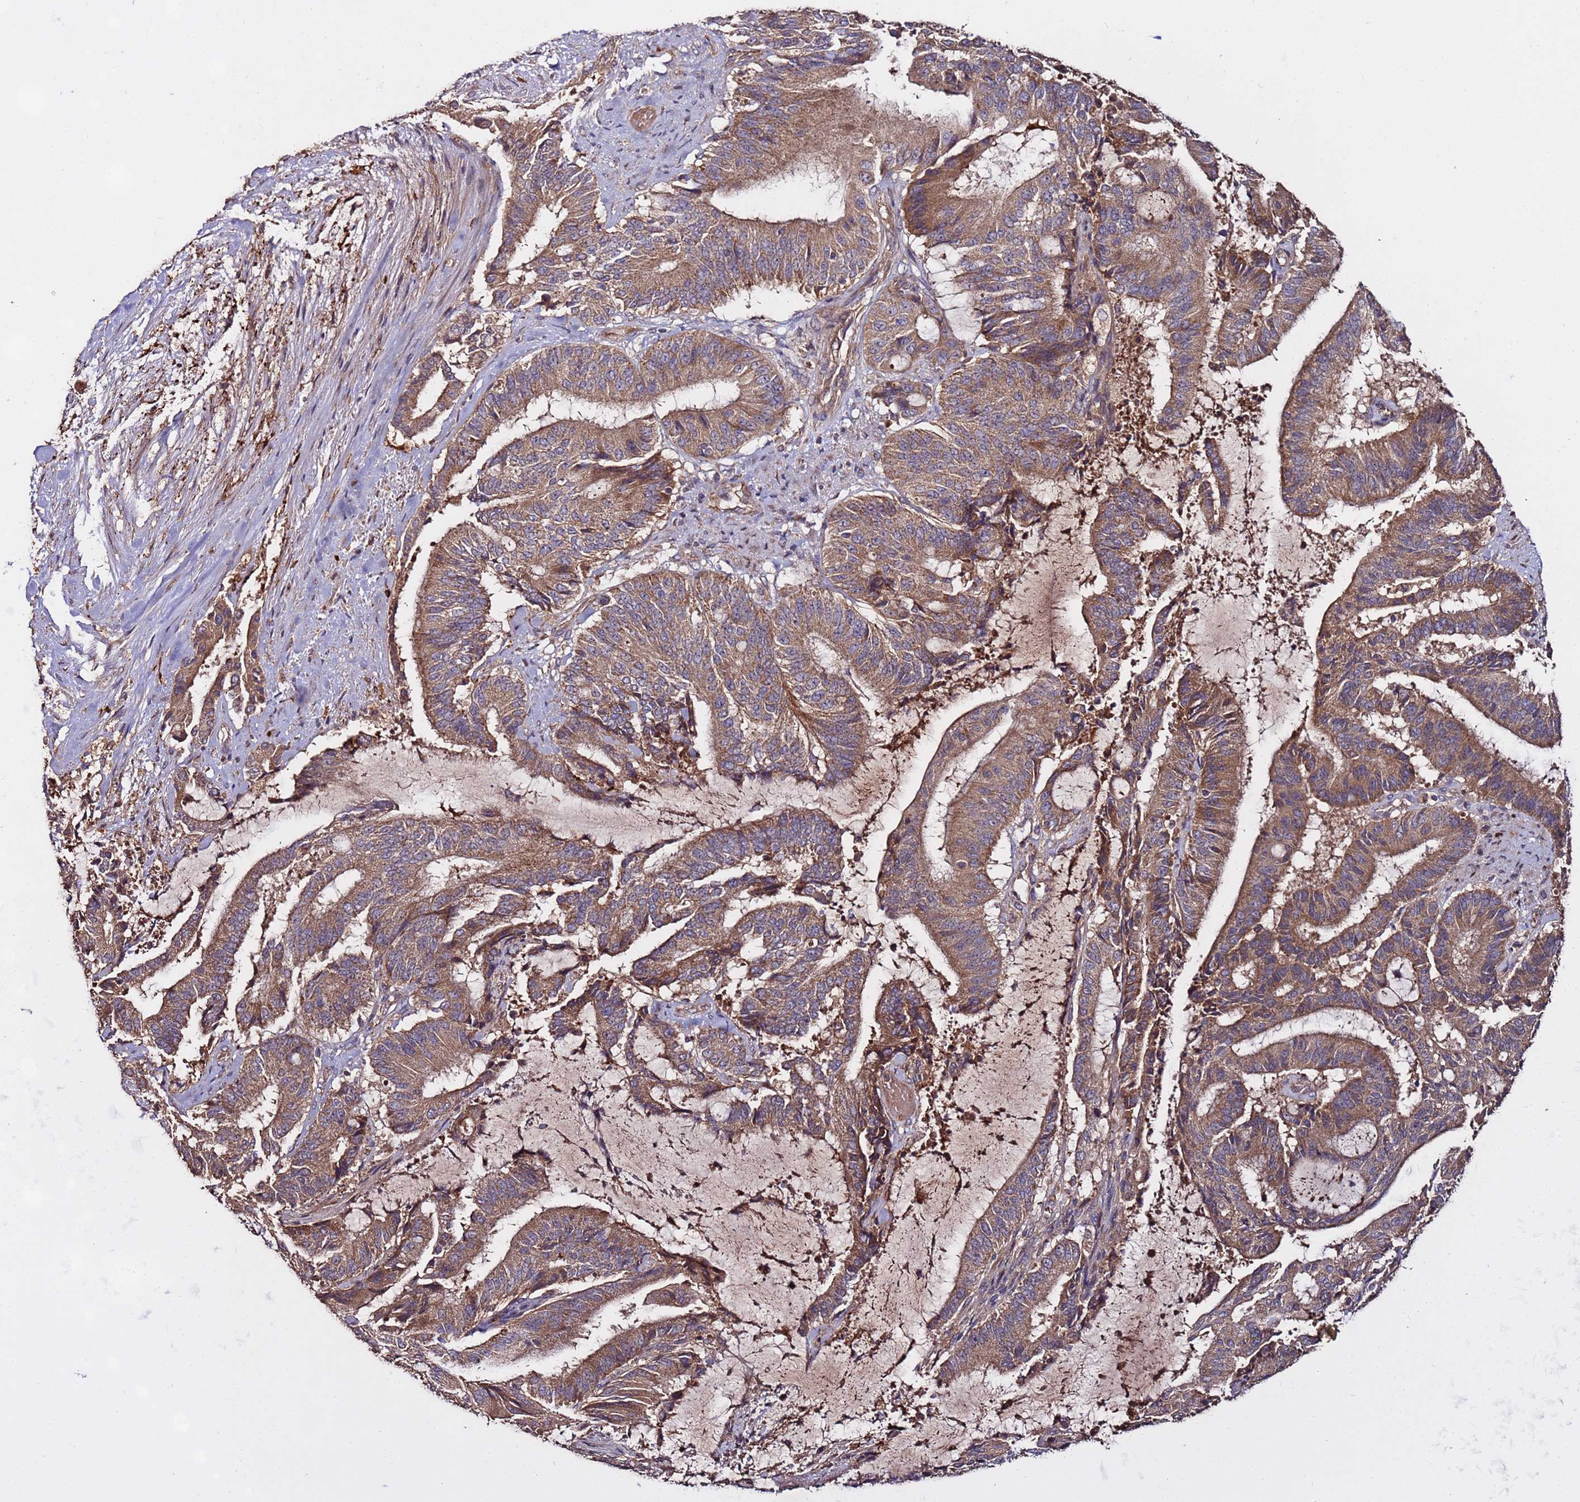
{"staining": {"intensity": "moderate", "quantity": ">75%", "location": "cytoplasmic/membranous"}, "tissue": "liver cancer", "cell_type": "Tumor cells", "image_type": "cancer", "snomed": [{"axis": "morphology", "description": "Normal tissue, NOS"}, {"axis": "morphology", "description": "Cholangiocarcinoma"}, {"axis": "topography", "description": "Liver"}, {"axis": "topography", "description": "Peripheral nerve tissue"}], "caption": "An IHC histopathology image of neoplastic tissue is shown. Protein staining in brown highlights moderate cytoplasmic/membranous positivity in cholangiocarcinoma (liver) within tumor cells.", "gene": "RPS15A", "patient": {"sex": "female", "age": 73}}